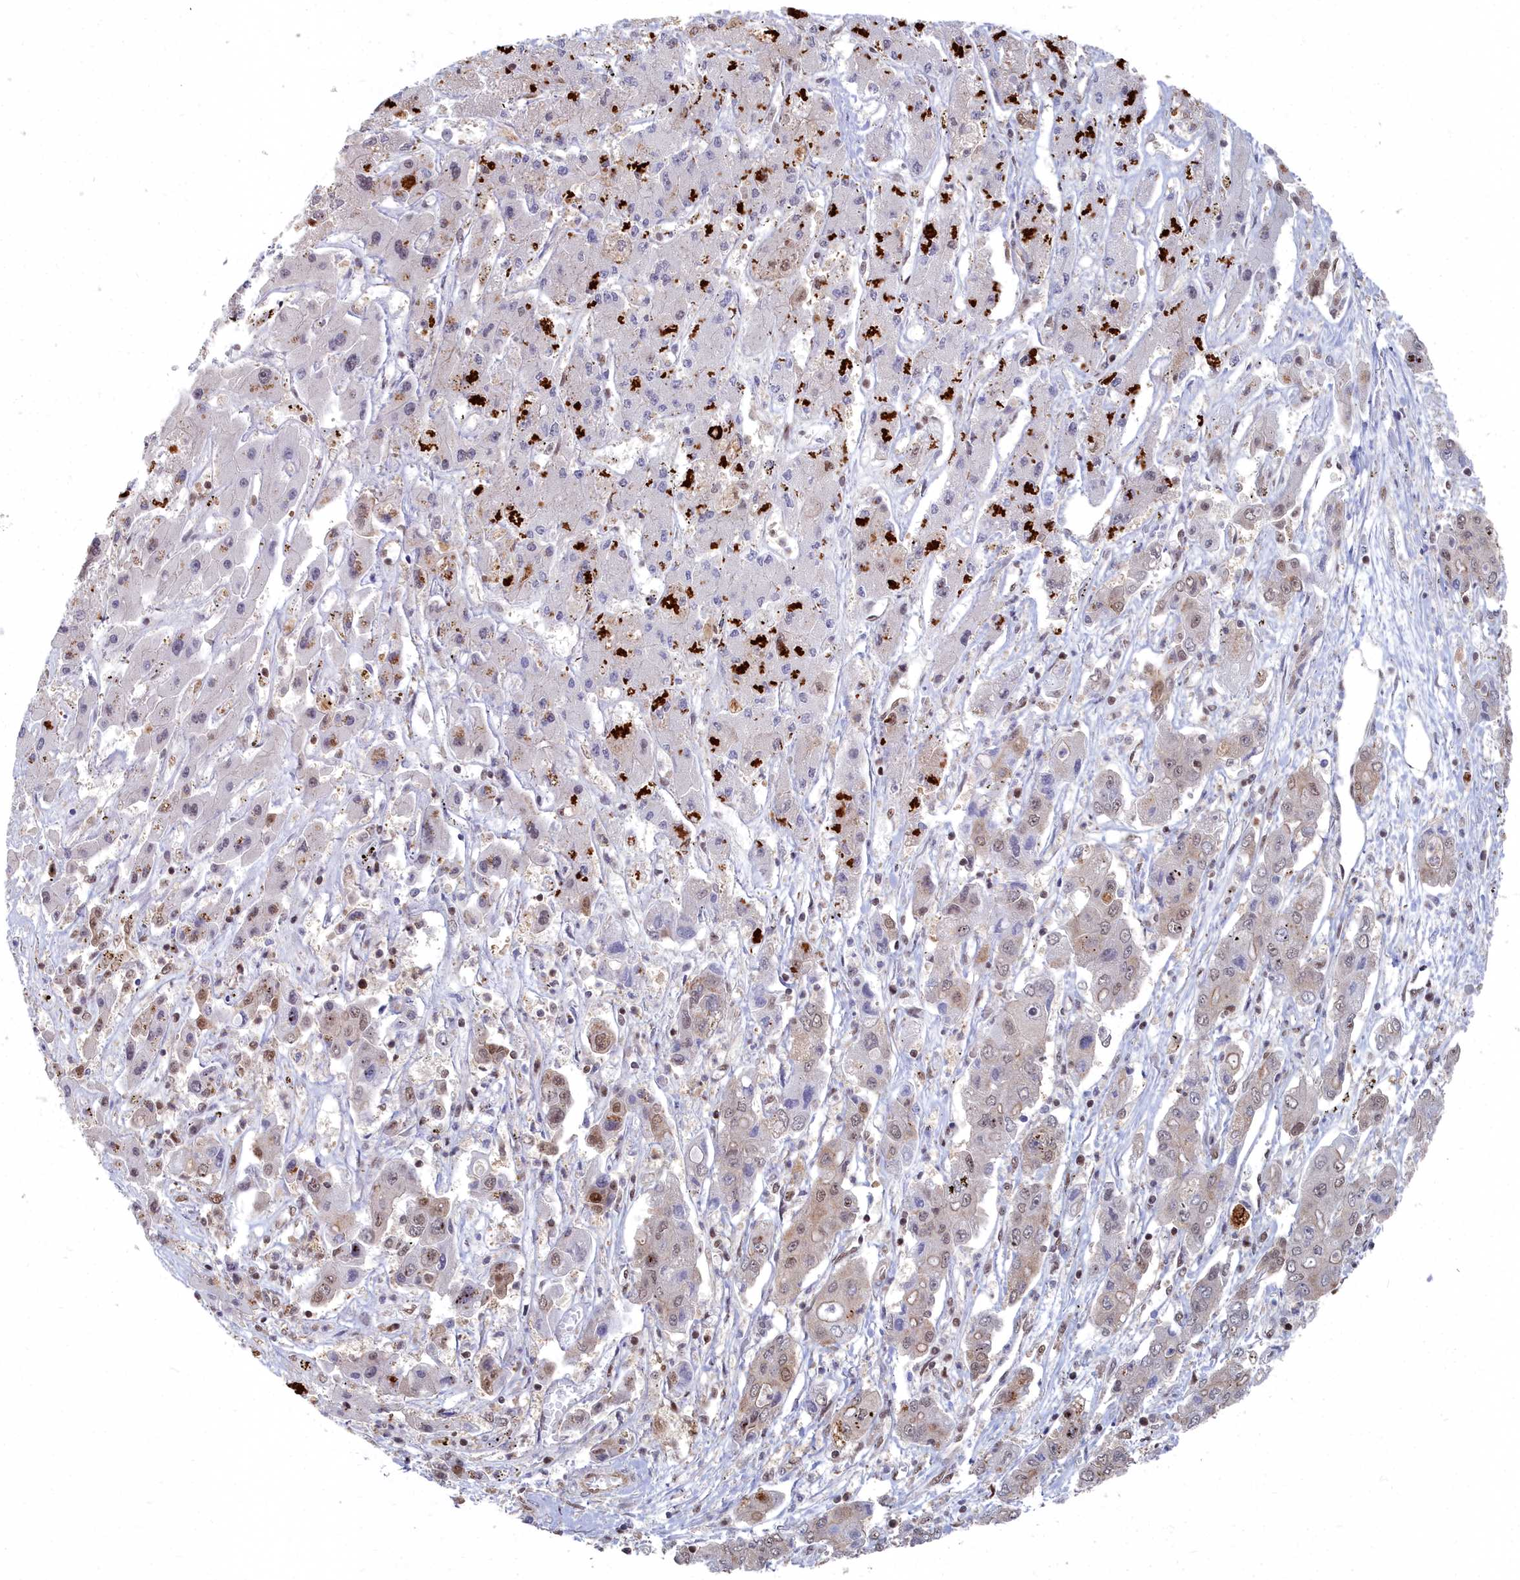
{"staining": {"intensity": "moderate", "quantity": "<25%", "location": "nuclear"}, "tissue": "liver cancer", "cell_type": "Tumor cells", "image_type": "cancer", "snomed": [{"axis": "morphology", "description": "Cholangiocarcinoma"}, {"axis": "topography", "description": "Liver"}], "caption": "A photomicrograph showing moderate nuclear staining in about <25% of tumor cells in liver cholangiocarcinoma, as visualized by brown immunohistochemical staining.", "gene": "RPS27A", "patient": {"sex": "male", "age": 67}}